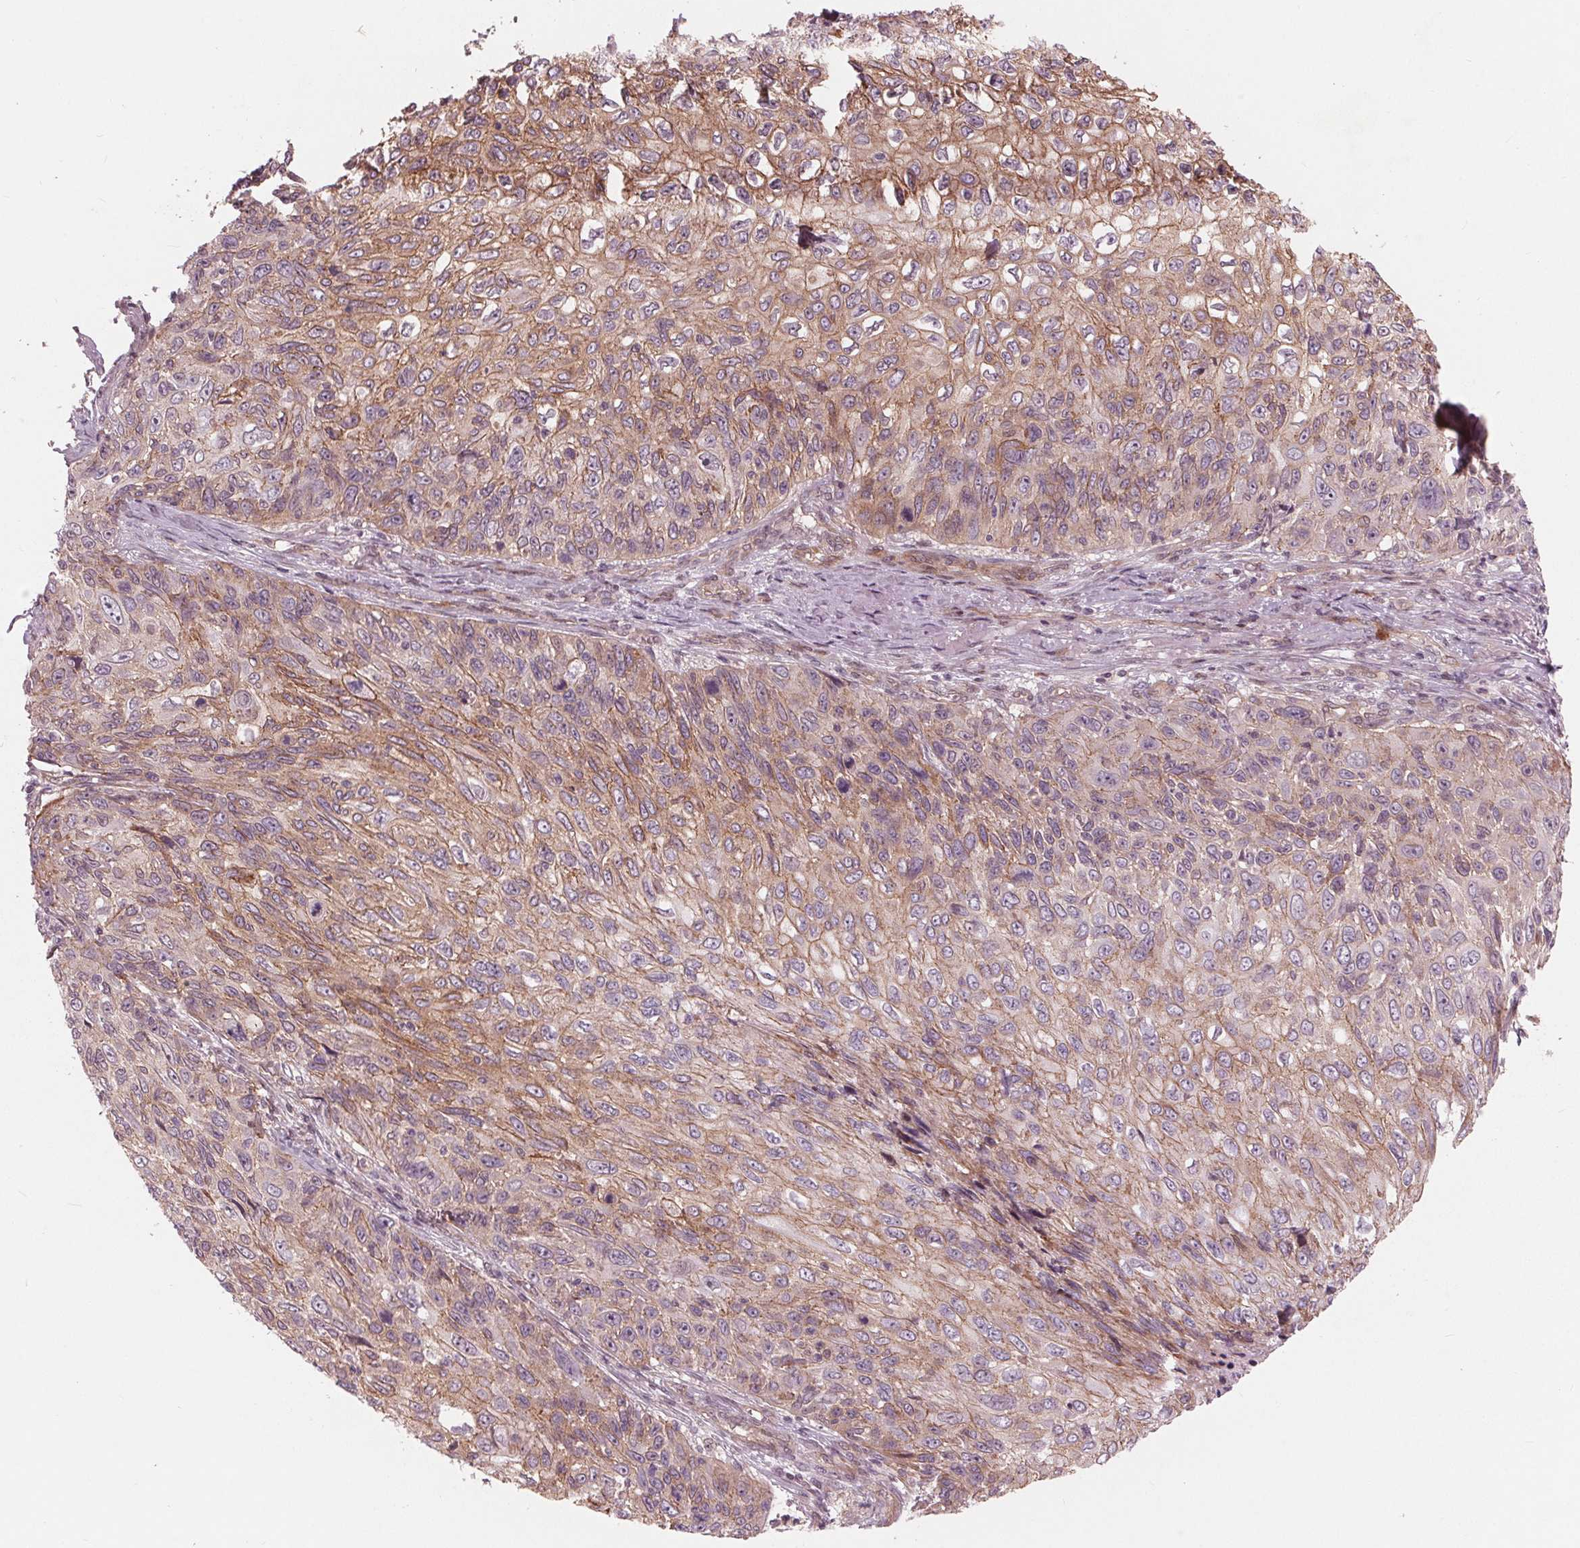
{"staining": {"intensity": "moderate", "quantity": "25%-75%", "location": "cytoplasmic/membranous"}, "tissue": "skin cancer", "cell_type": "Tumor cells", "image_type": "cancer", "snomed": [{"axis": "morphology", "description": "Squamous cell carcinoma, NOS"}, {"axis": "topography", "description": "Skin"}], "caption": "Human skin squamous cell carcinoma stained with a brown dye demonstrates moderate cytoplasmic/membranous positive expression in about 25%-75% of tumor cells.", "gene": "TXNIP", "patient": {"sex": "male", "age": 92}}